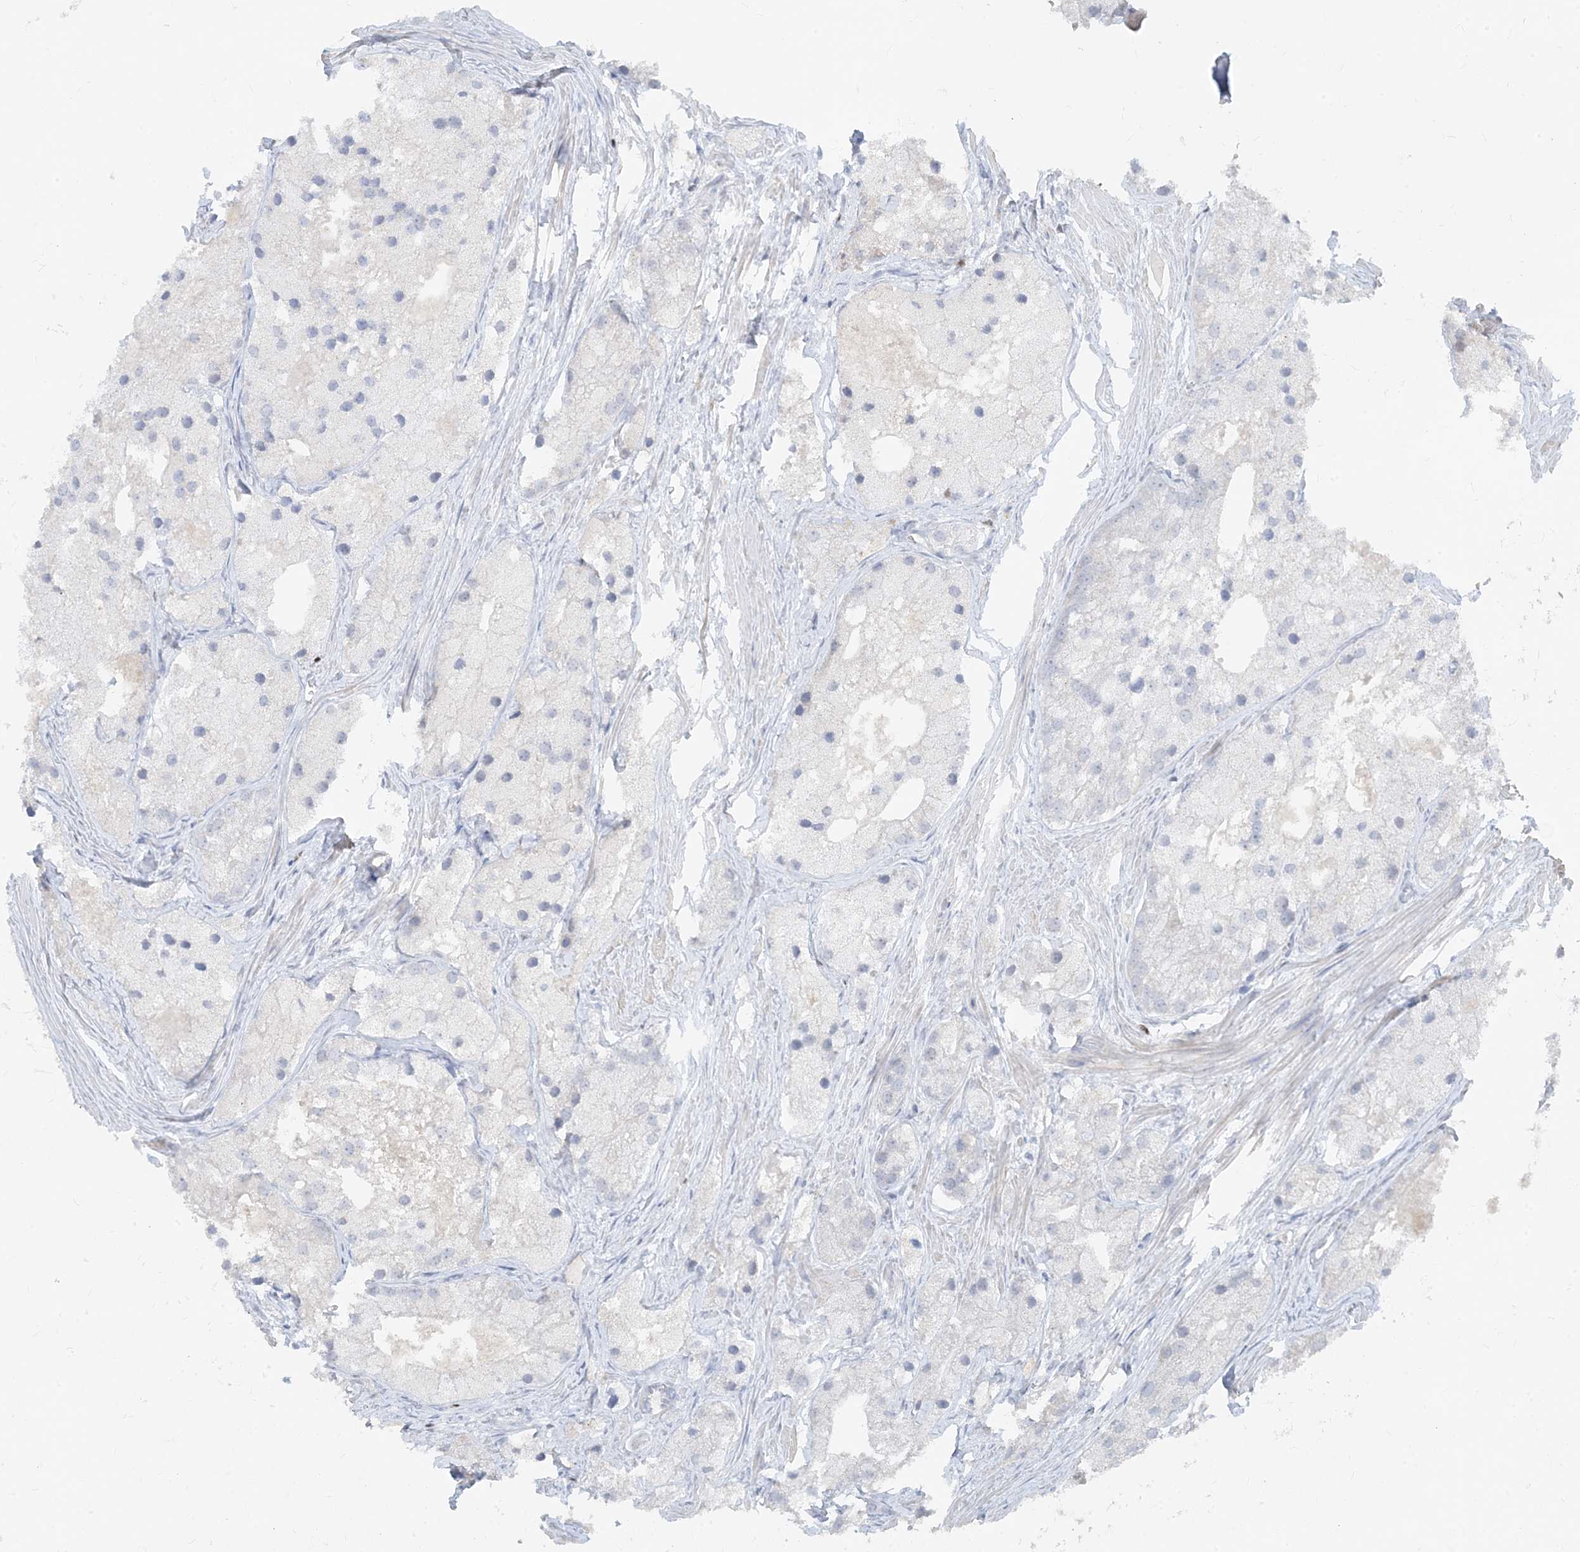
{"staining": {"intensity": "negative", "quantity": "none", "location": "none"}, "tissue": "prostate cancer", "cell_type": "Tumor cells", "image_type": "cancer", "snomed": [{"axis": "morphology", "description": "Adenocarcinoma, Low grade"}, {"axis": "topography", "description": "Prostate"}], "caption": "This micrograph is of prostate cancer (adenocarcinoma (low-grade)) stained with IHC to label a protein in brown with the nuclei are counter-stained blue. There is no positivity in tumor cells.", "gene": "TBX21", "patient": {"sex": "male", "age": 69}}